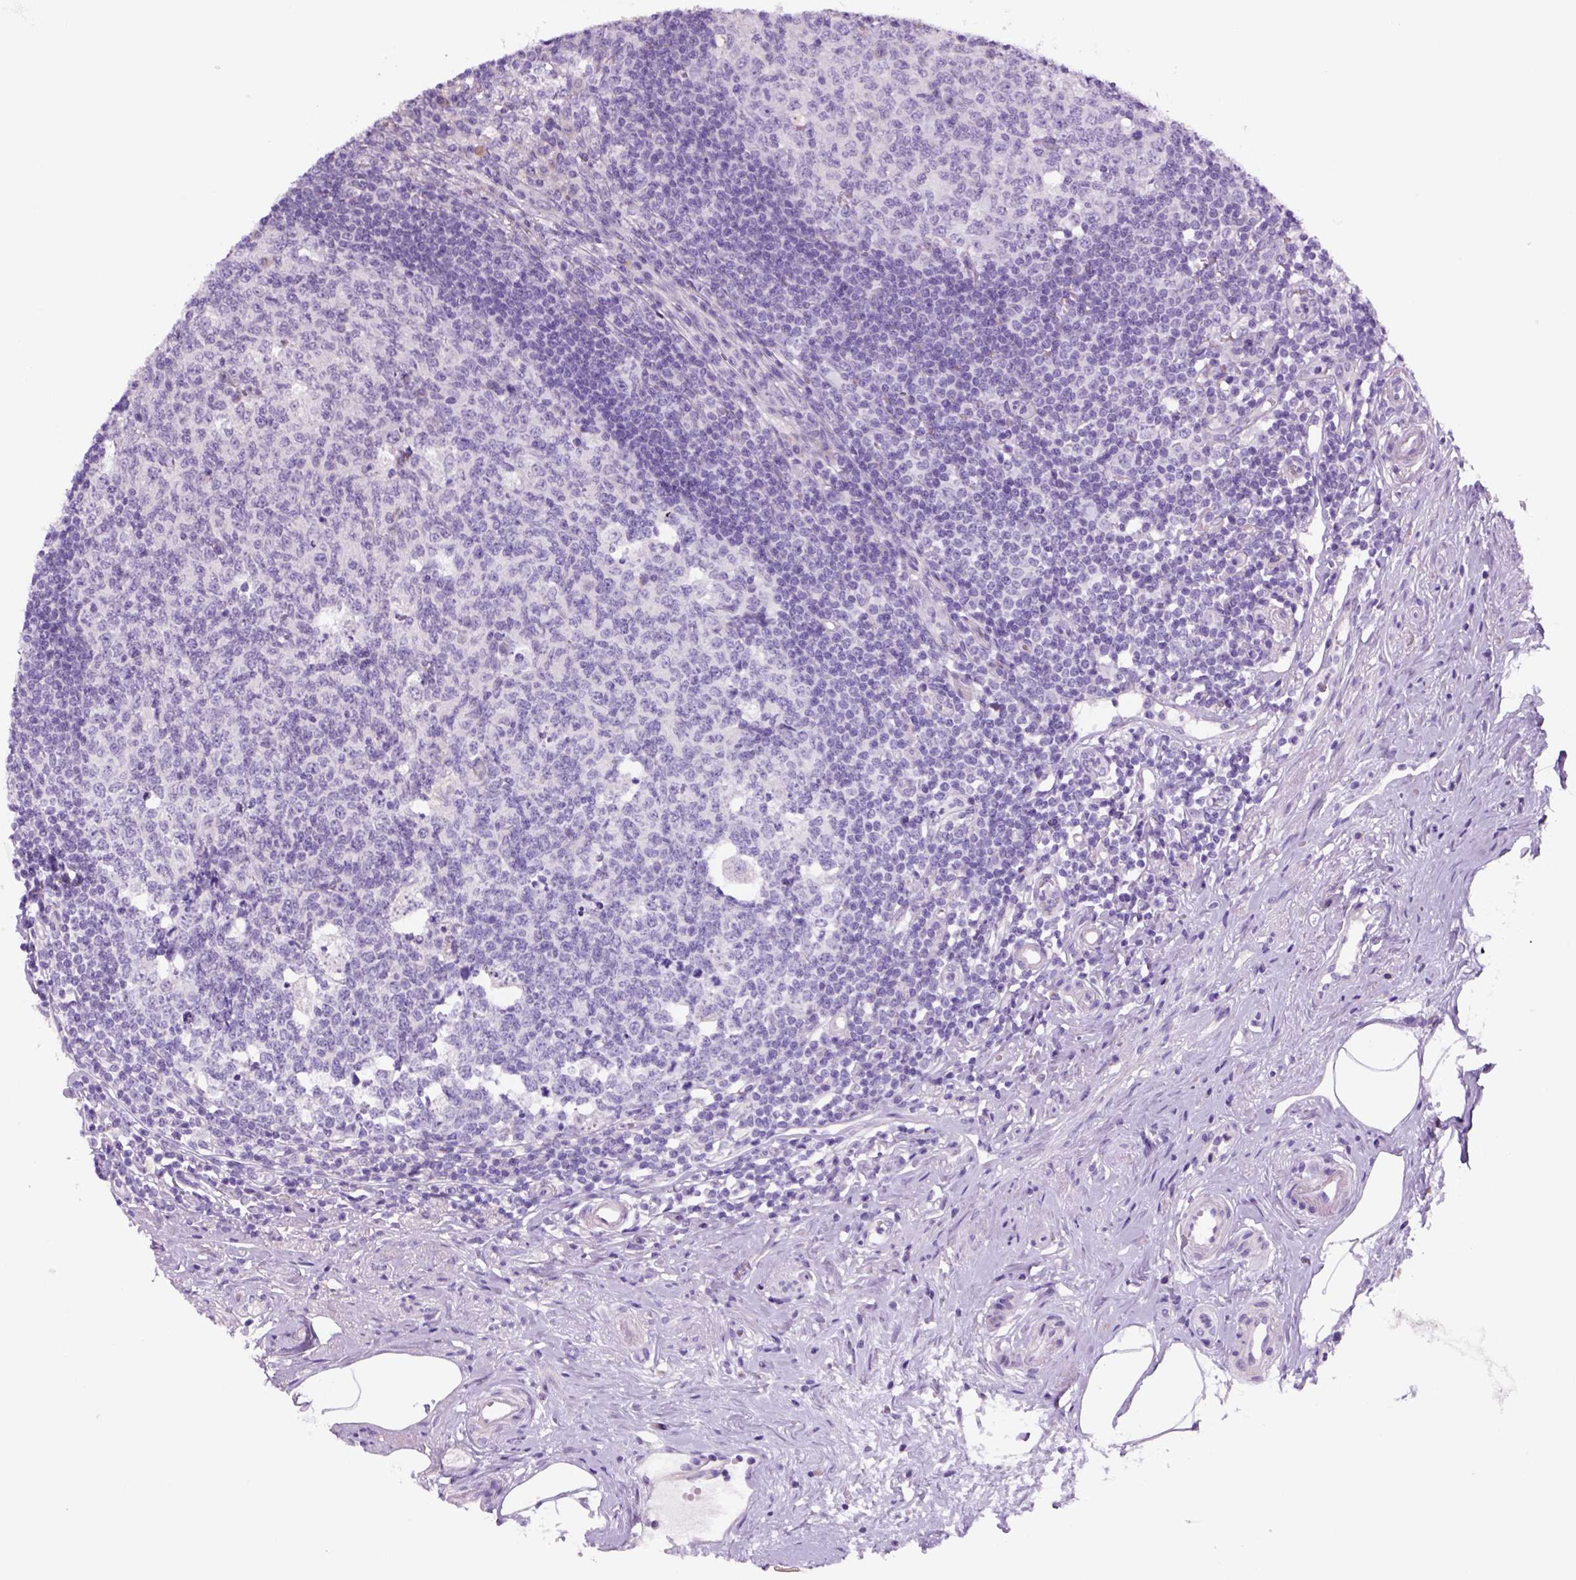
{"staining": {"intensity": "negative", "quantity": "none", "location": "none"}, "tissue": "appendix", "cell_type": "Glandular cells", "image_type": "normal", "snomed": [{"axis": "morphology", "description": "Normal tissue, NOS"}, {"axis": "morphology", "description": "Carcinoma, endometroid"}, {"axis": "topography", "description": "Appendix"}, {"axis": "topography", "description": "Colon"}], "caption": "This is an immunohistochemistry (IHC) histopathology image of unremarkable appendix. There is no positivity in glandular cells.", "gene": "DNAH11", "patient": {"sex": "female", "age": 60}}